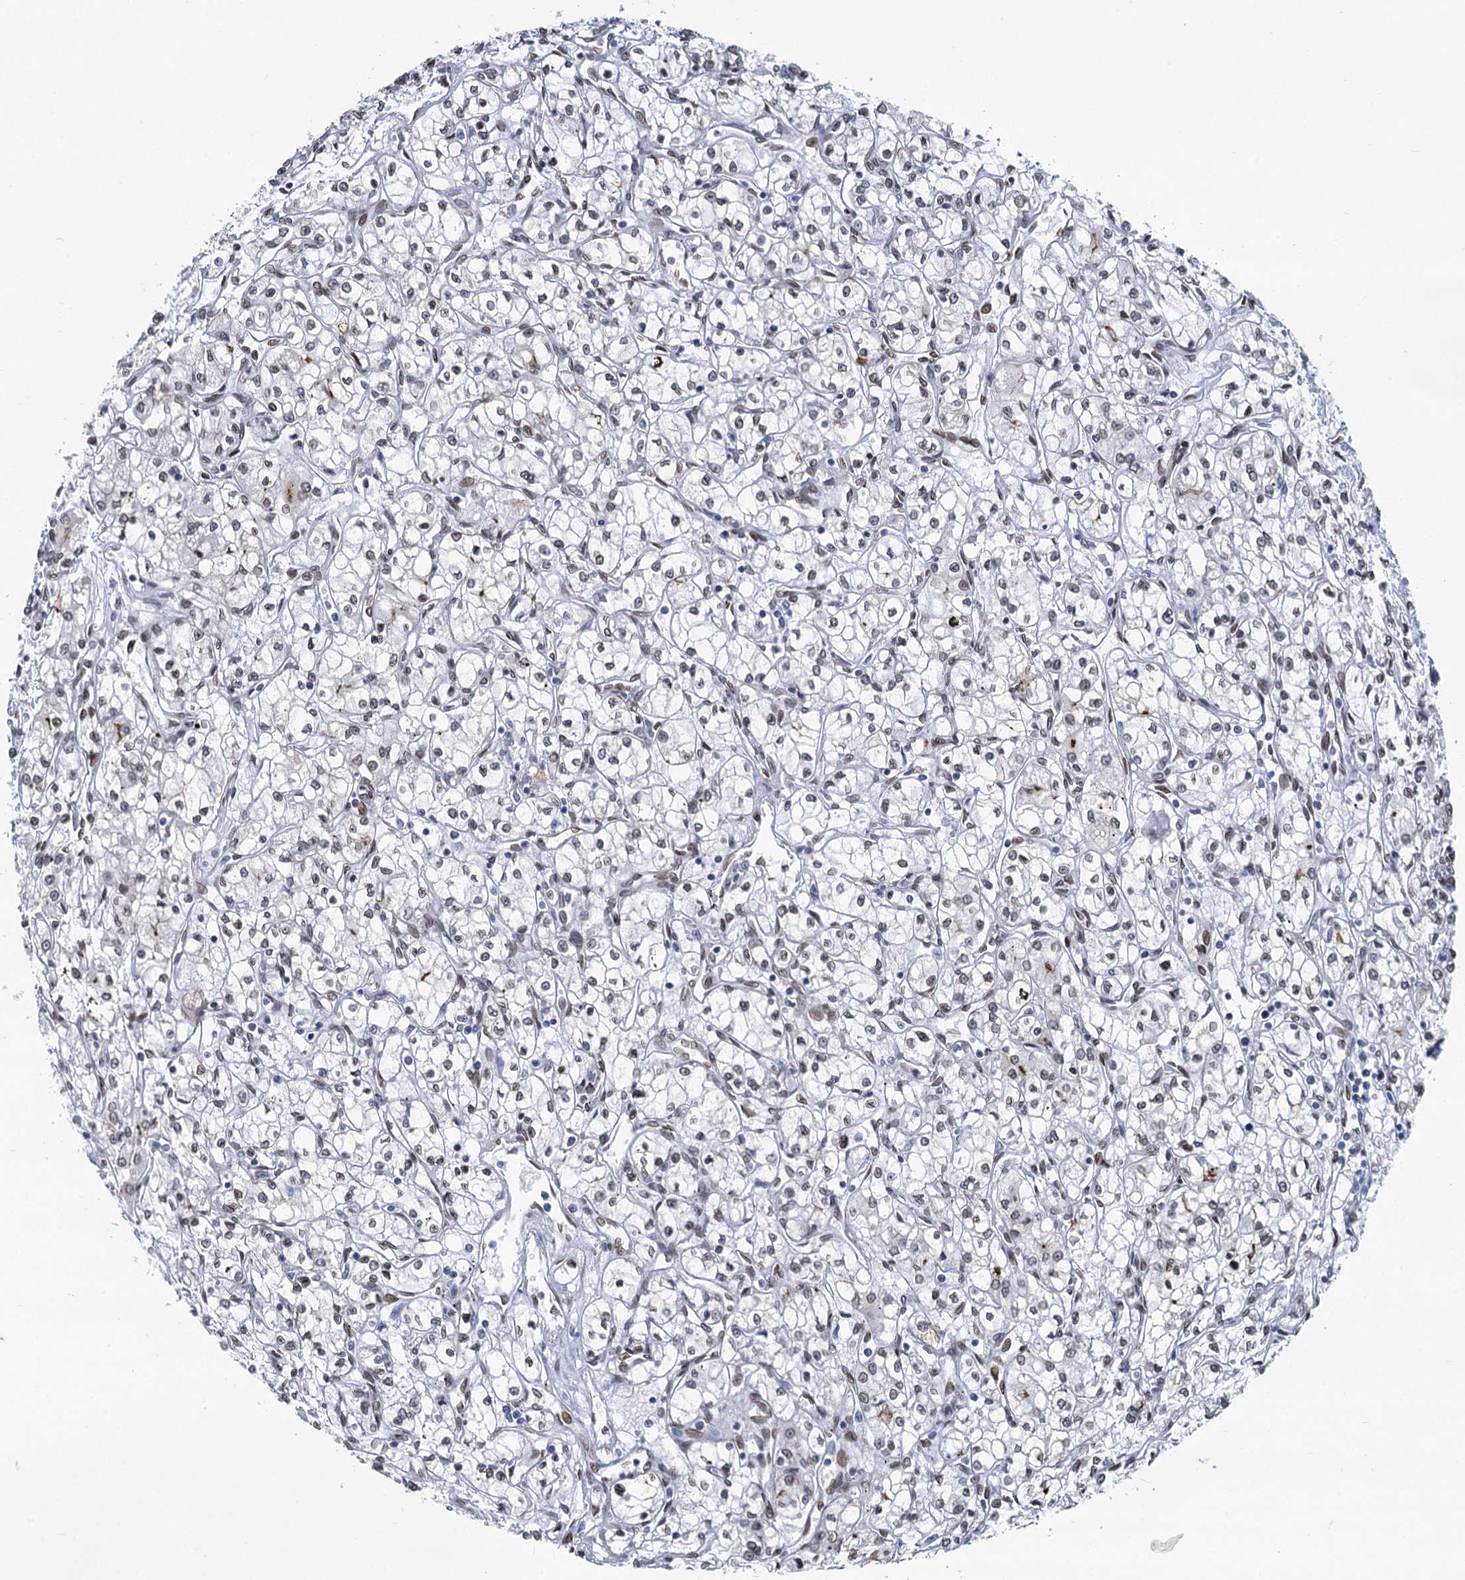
{"staining": {"intensity": "weak", "quantity": "<25%", "location": "nuclear"}, "tissue": "renal cancer", "cell_type": "Tumor cells", "image_type": "cancer", "snomed": [{"axis": "morphology", "description": "Adenocarcinoma, NOS"}, {"axis": "topography", "description": "Kidney"}], "caption": "Immunohistochemistry (IHC) histopathology image of neoplastic tissue: human renal cancer stained with DAB exhibits no significant protein staining in tumor cells.", "gene": "PRSS35", "patient": {"sex": "male", "age": 59}}